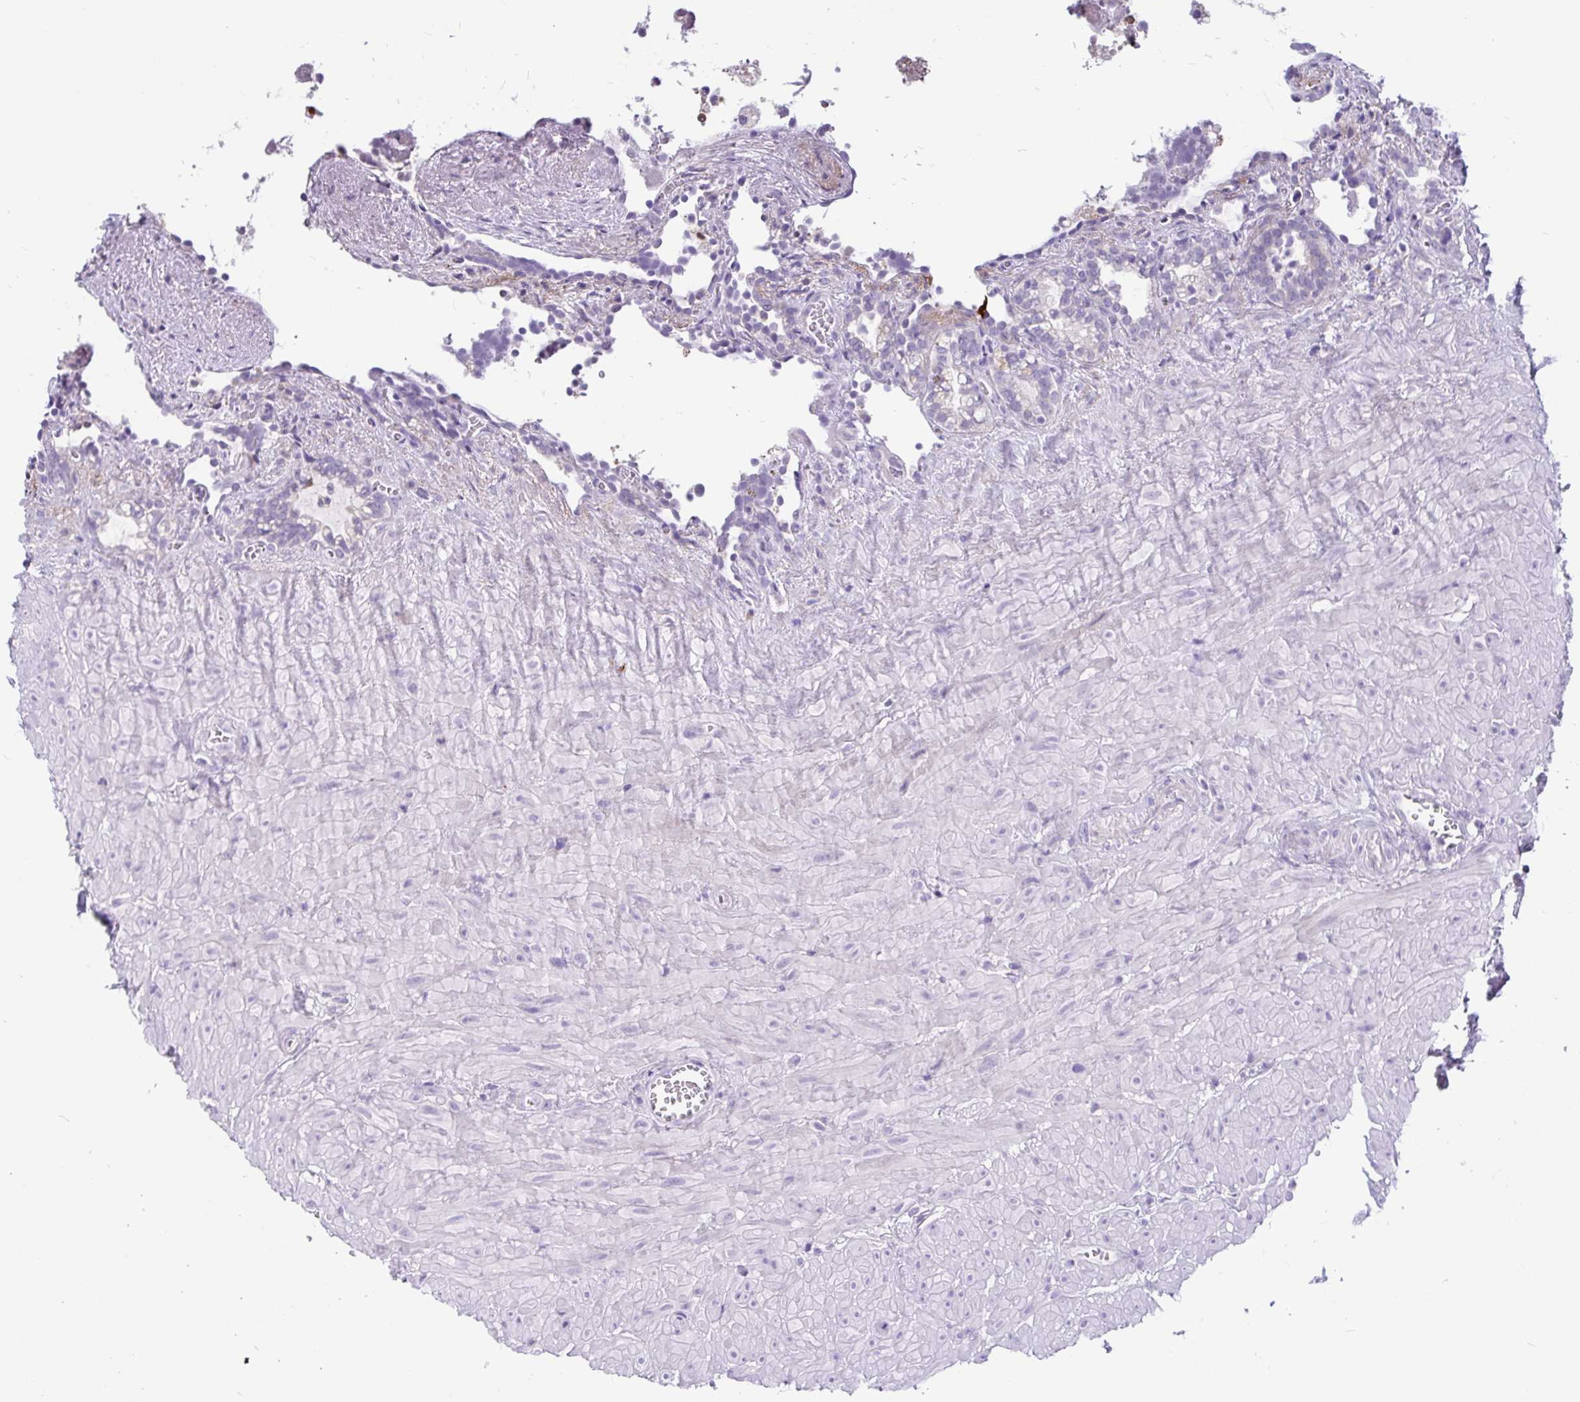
{"staining": {"intensity": "negative", "quantity": "none", "location": "none"}, "tissue": "seminal vesicle", "cell_type": "Glandular cells", "image_type": "normal", "snomed": [{"axis": "morphology", "description": "Normal tissue, NOS"}, {"axis": "topography", "description": "Seminal veicle"}], "caption": "Immunohistochemistry photomicrograph of unremarkable seminal vesicle: seminal vesicle stained with DAB demonstrates no significant protein positivity in glandular cells.", "gene": "KIAA2013", "patient": {"sex": "male", "age": 76}}